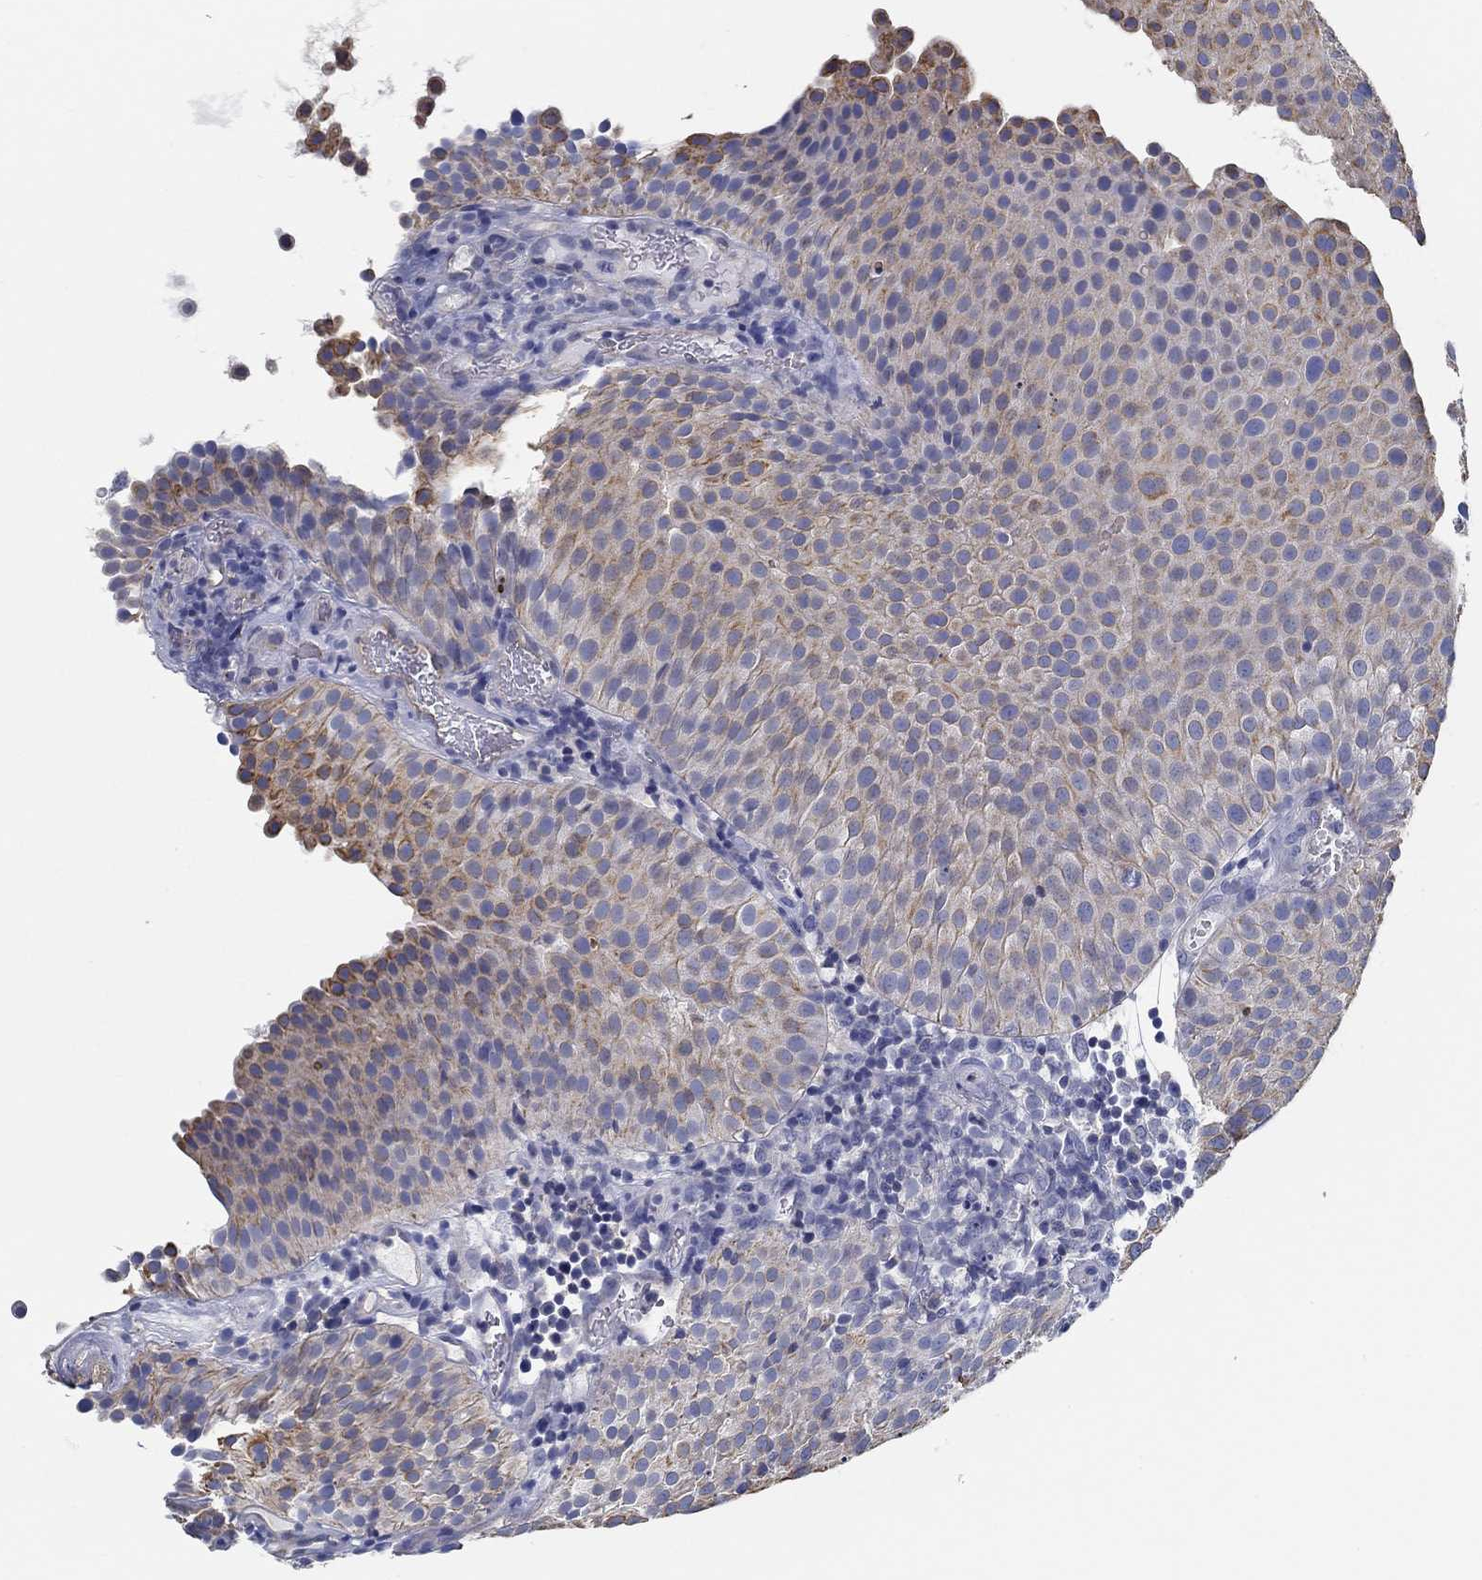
{"staining": {"intensity": "moderate", "quantity": "25%-75%", "location": "cytoplasmic/membranous"}, "tissue": "urothelial cancer", "cell_type": "Tumor cells", "image_type": "cancer", "snomed": [{"axis": "morphology", "description": "Urothelial carcinoma, Low grade"}, {"axis": "topography", "description": "Urinary bladder"}], "caption": "Immunohistochemistry (DAB (3,3'-diaminobenzidine)) staining of urothelial carcinoma (low-grade) demonstrates moderate cytoplasmic/membranous protein staining in about 25%-75% of tumor cells.", "gene": "BBOF1", "patient": {"sex": "female", "age": 87}}